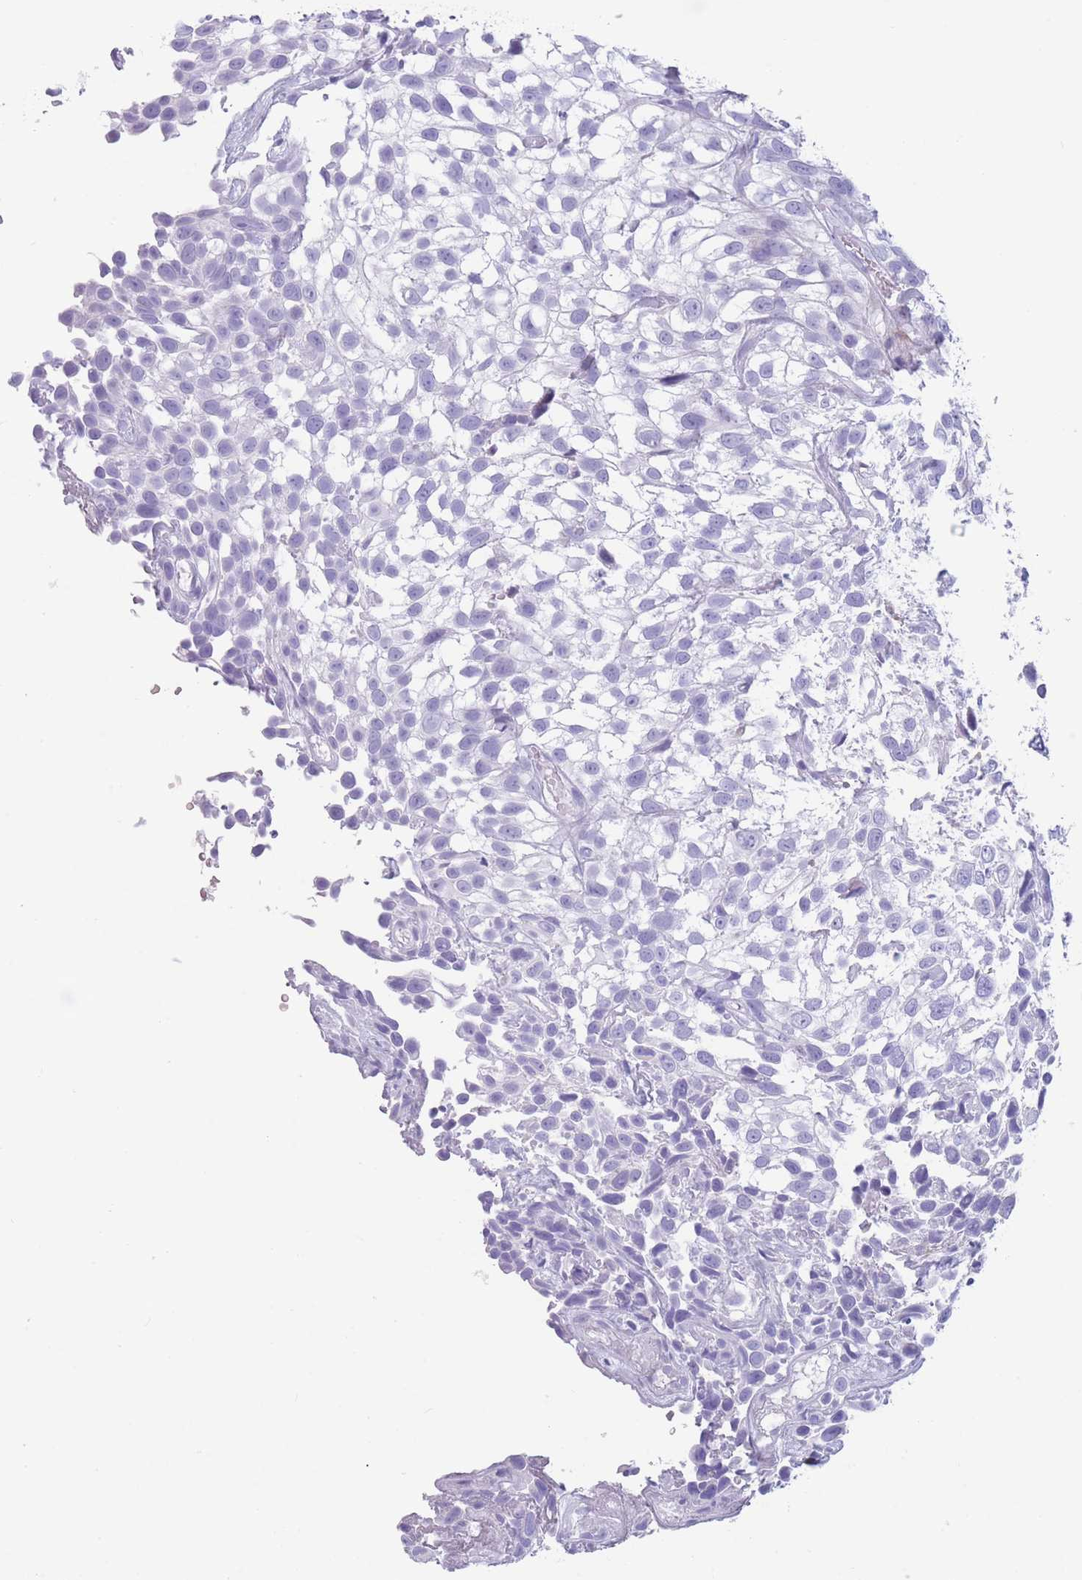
{"staining": {"intensity": "negative", "quantity": "none", "location": "none"}, "tissue": "urothelial cancer", "cell_type": "Tumor cells", "image_type": "cancer", "snomed": [{"axis": "morphology", "description": "Urothelial carcinoma, High grade"}, {"axis": "topography", "description": "Urinary bladder"}], "caption": "High magnification brightfield microscopy of high-grade urothelial carcinoma stained with DAB (brown) and counterstained with hematoxylin (blue): tumor cells show no significant positivity.", "gene": "COL27A1", "patient": {"sex": "male", "age": 56}}